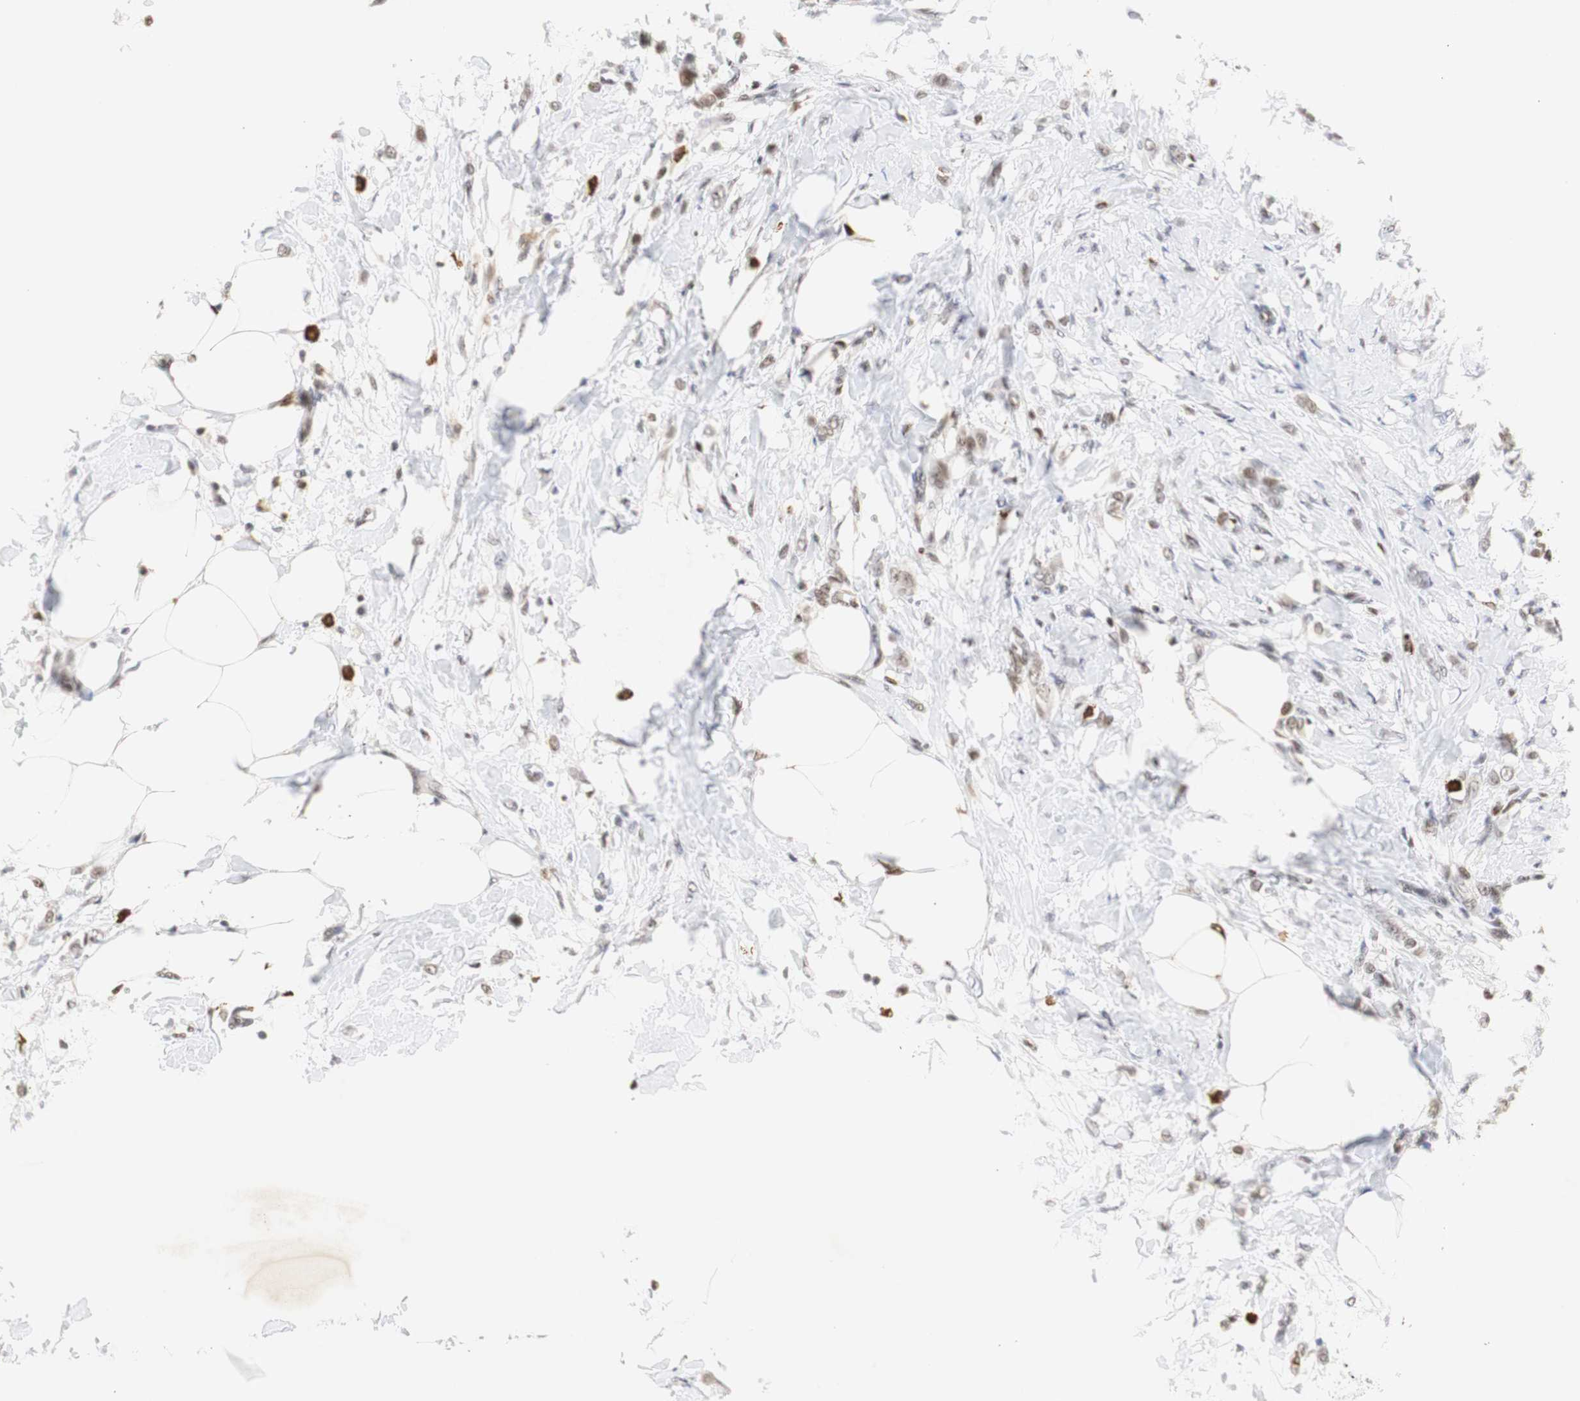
{"staining": {"intensity": "weak", "quantity": "25%-75%", "location": "nuclear"}, "tissue": "breast cancer", "cell_type": "Tumor cells", "image_type": "cancer", "snomed": [{"axis": "morphology", "description": "Lobular carcinoma, in situ"}, {"axis": "morphology", "description": "Lobular carcinoma"}, {"axis": "topography", "description": "Breast"}], "caption": "The photomicrograph shows staining of breast cancer (lobular carcinoma), revealing weak nuclear protein expression (brown color) within tumor cells.", "gene": "ZFC3H1", "patient": {"sex": "female", "age": 41}}